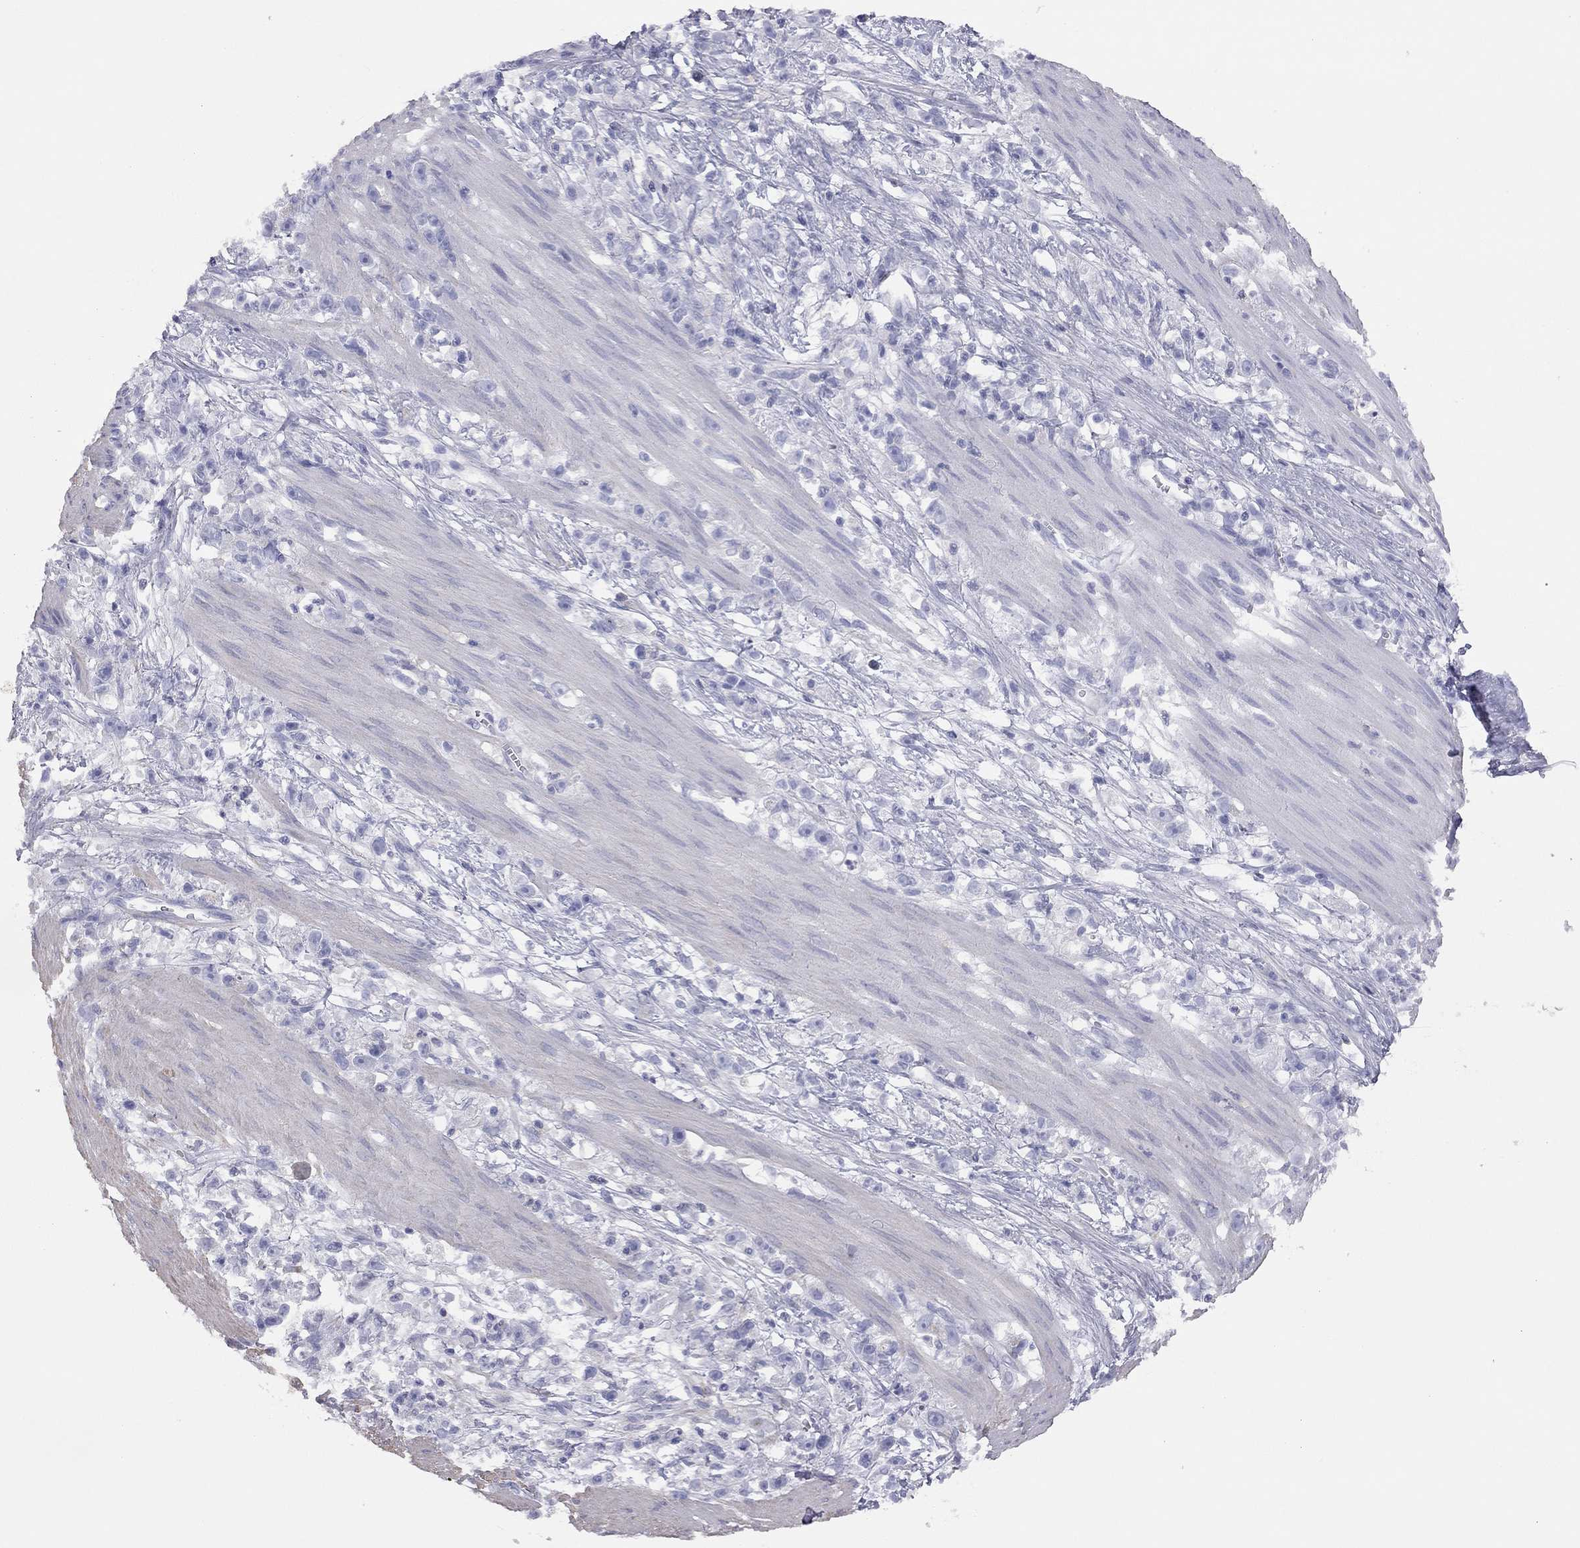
{"staining": {"intensity": "negative", "quantity": "none", "location": "none"}, "tissue": "stomach cancer", "cell_type": "Tumor cells", "image_type": "cancer", "snomed": [{"axis": "morphology", "description": "Adenocarcinoma, NOS"}, {"axis": "topography", "description": "Stomach"}], "caption": "Immunohistochemical staining of human adenocarcinoma (stomach) reveals no significant expression in tumor cells.", "gene": "ADCYAP1", "patient": {"sex": "female", "age": 59}}